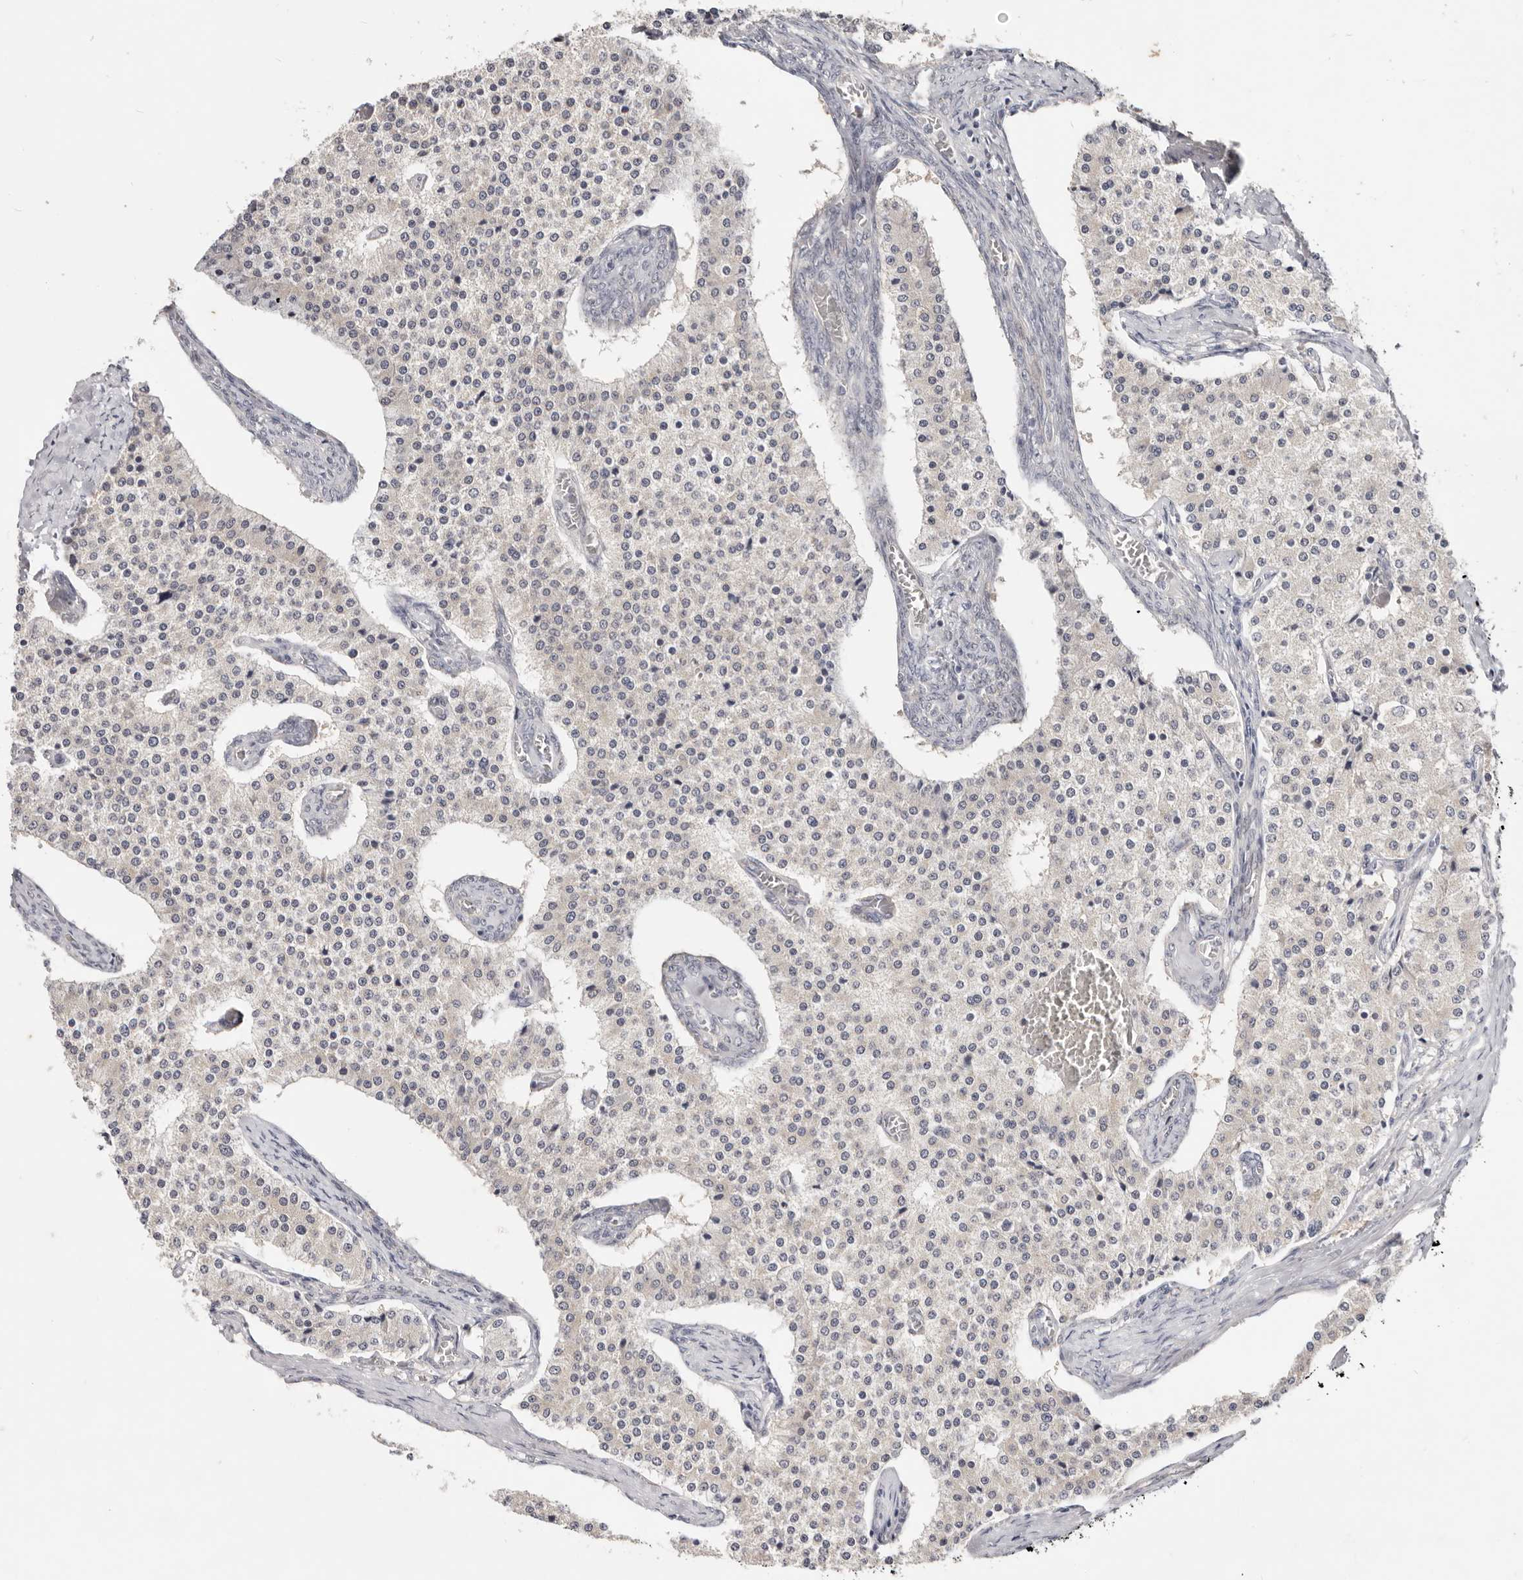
{"staining": {"intensity": "negative", "quantity": "none", "location": "none"}, "tissue": "carcinoid", "cell_type": "Tumor cells", "image_type": "cancer", "snomed": [{"axis": "morphology", "description": "Carcinoid, malignant, NOS"}, {"axis": "topography", "description": "Colon"}], "caption": "A high-resolution histopathology image shows immunohistochemistry staining of carcinoid, which displays no significant staining in tumor cells.", "gene": "WDR77", "patient": {"sex": "female", "age": 52}}